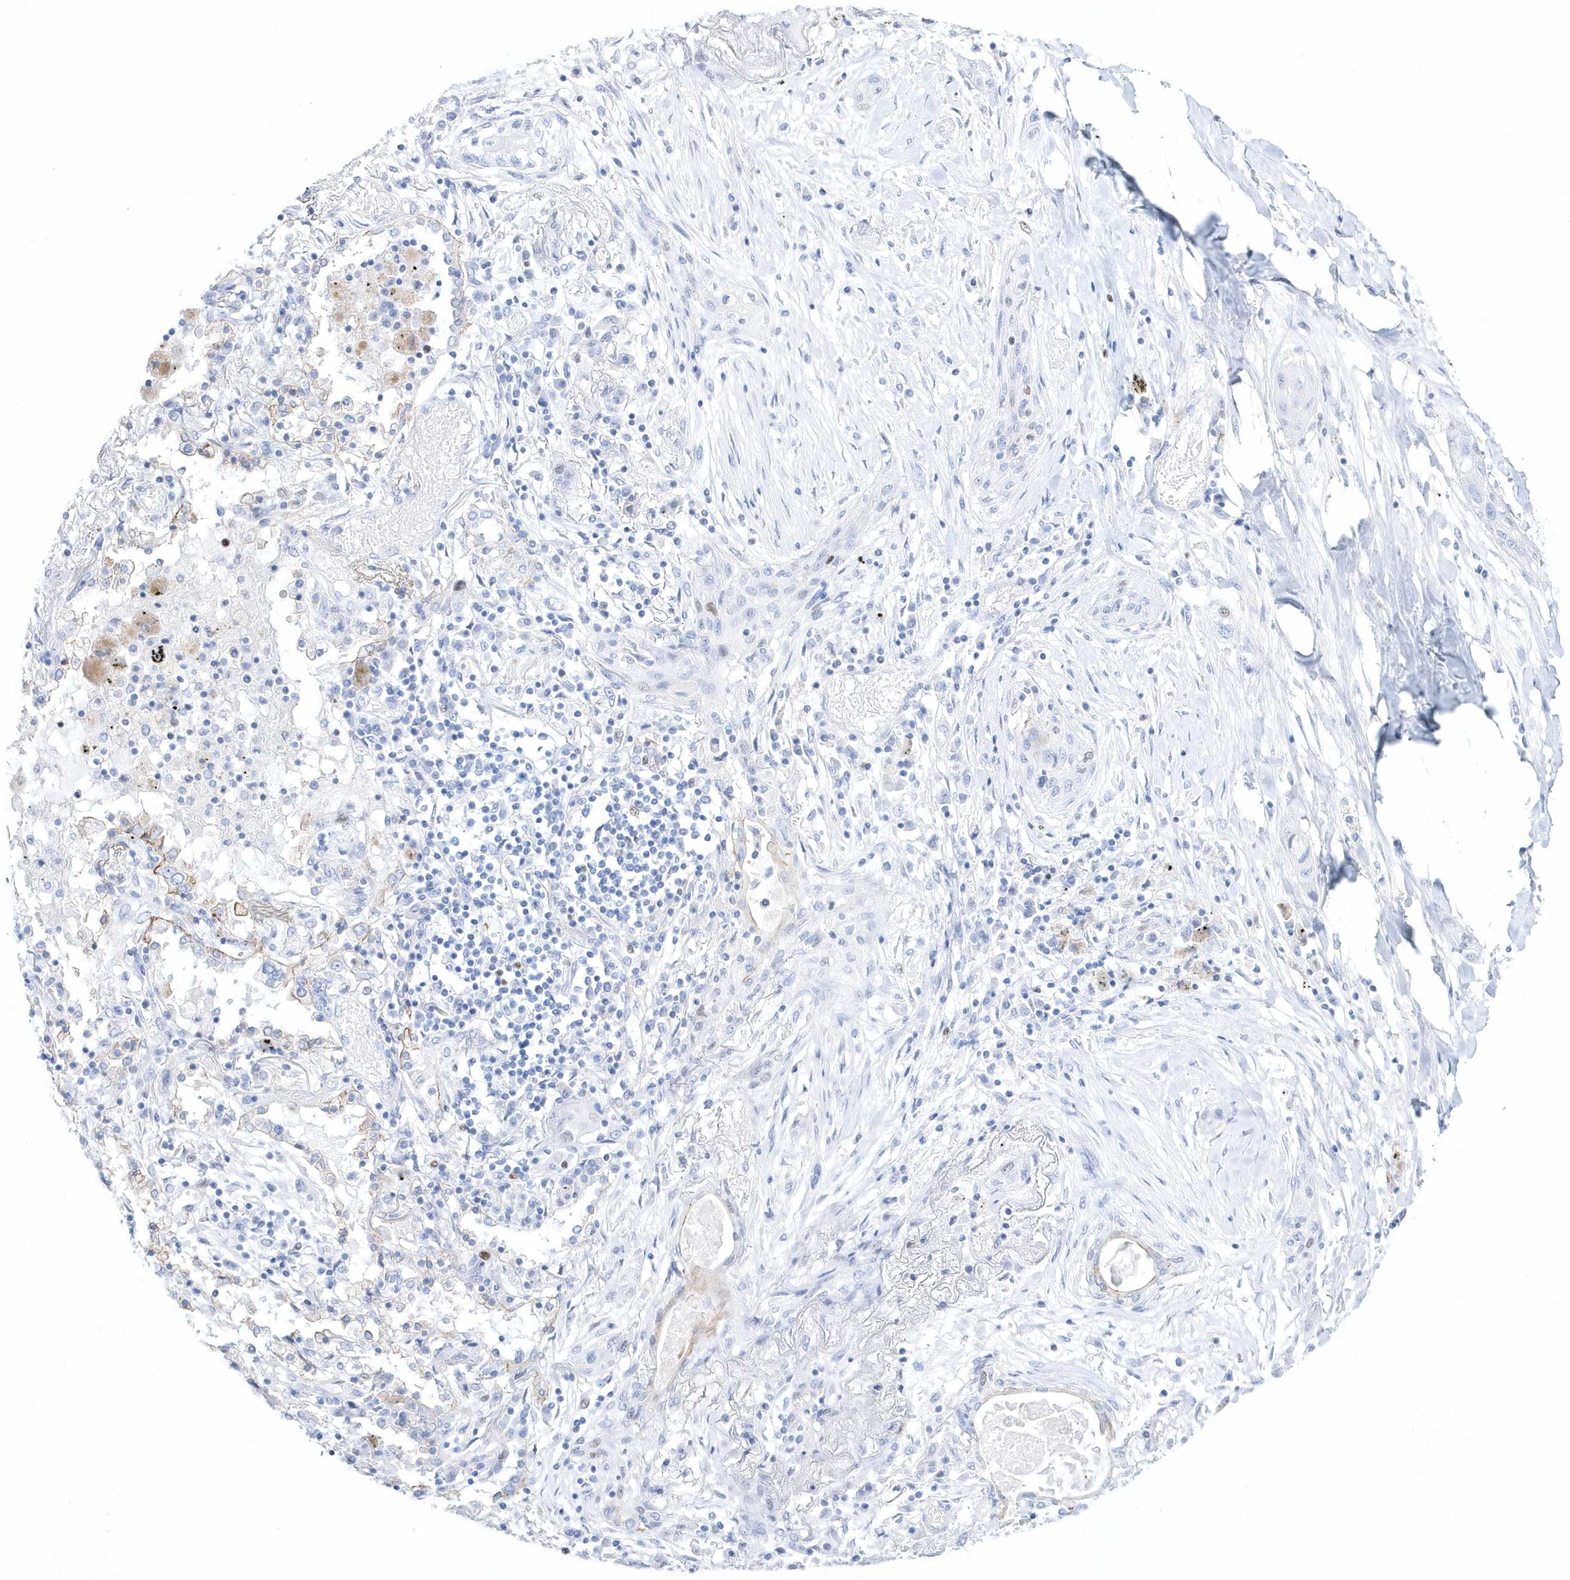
{"staining": {"intensity": "negative", "quantity": "none", "location": "none"}, "tissue": "lung cancer", "cell_type": "Tumor cells", "image_type": "cancer", "snomed": [{"axis": "morphology", "description": "Squamous cell carcinoma, NOS"}, {"axis": "topography", "description": "Lung"}], "caption": "DAB immunohistochemical staining of human lung squamous cell carcinoma displays no significant positivity in tumor cells.", "gene": "TMCO6", "patient": {"sex": "female", "age": 47}}